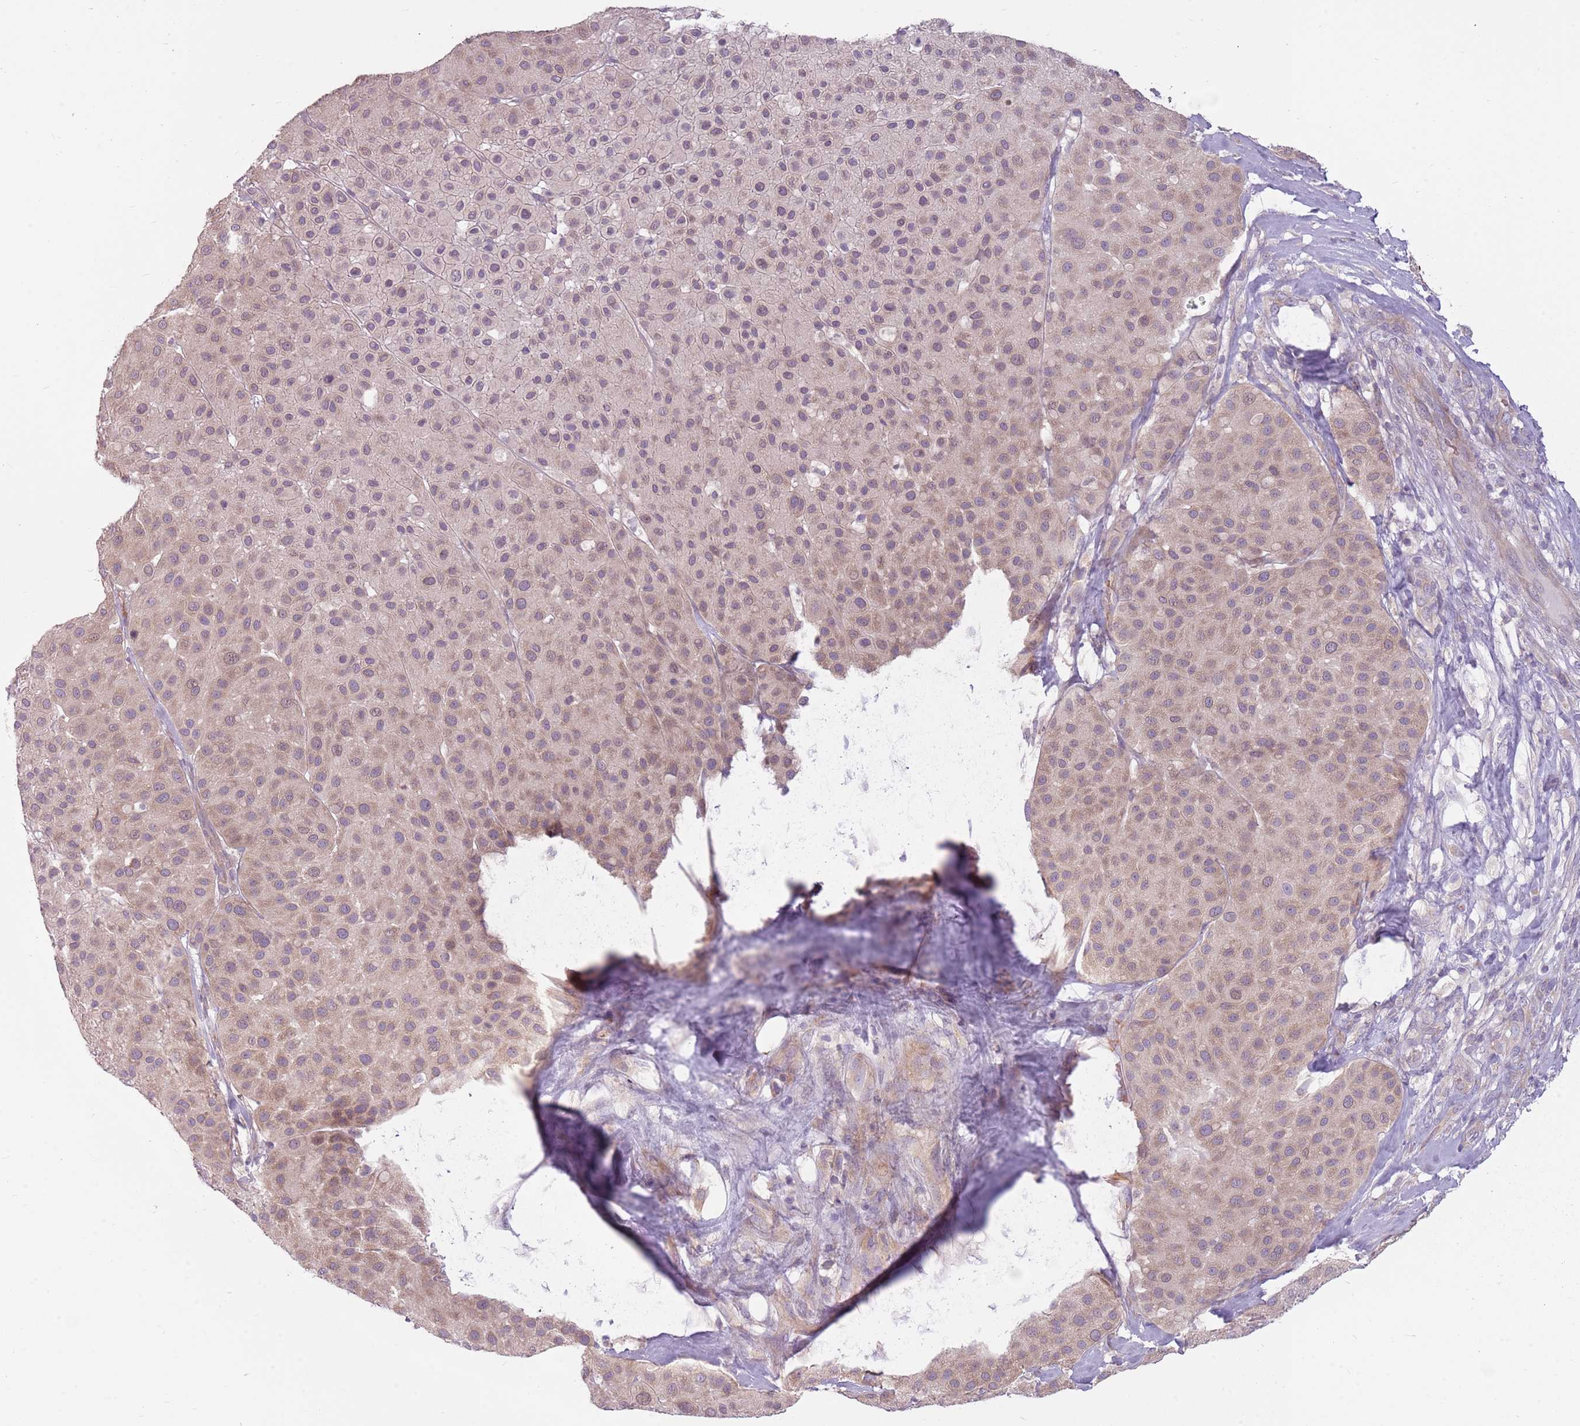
{"staining": {"intensity": "weak", "quantity": "25%-75%", "location": "cytoplasmic/membranous"}, "tissue": "melanoma", "cell_type": "Tumor cells", "image_type": "cancer", "snomed": [{"axis": "morphology", "description": "Malignant melanoma, Metastatic site"}, {"axis": "topography", "description": "Smooth muscle"}], "caption": "Malignant melanoma (metastatic site) stained with a brown dye displays weak cytoplasmic/membranous positive positivity in approximately 25%-75% of tumor cells.", "gene": "HSPA14", "patient": {"sex": "male", "age": 41}}